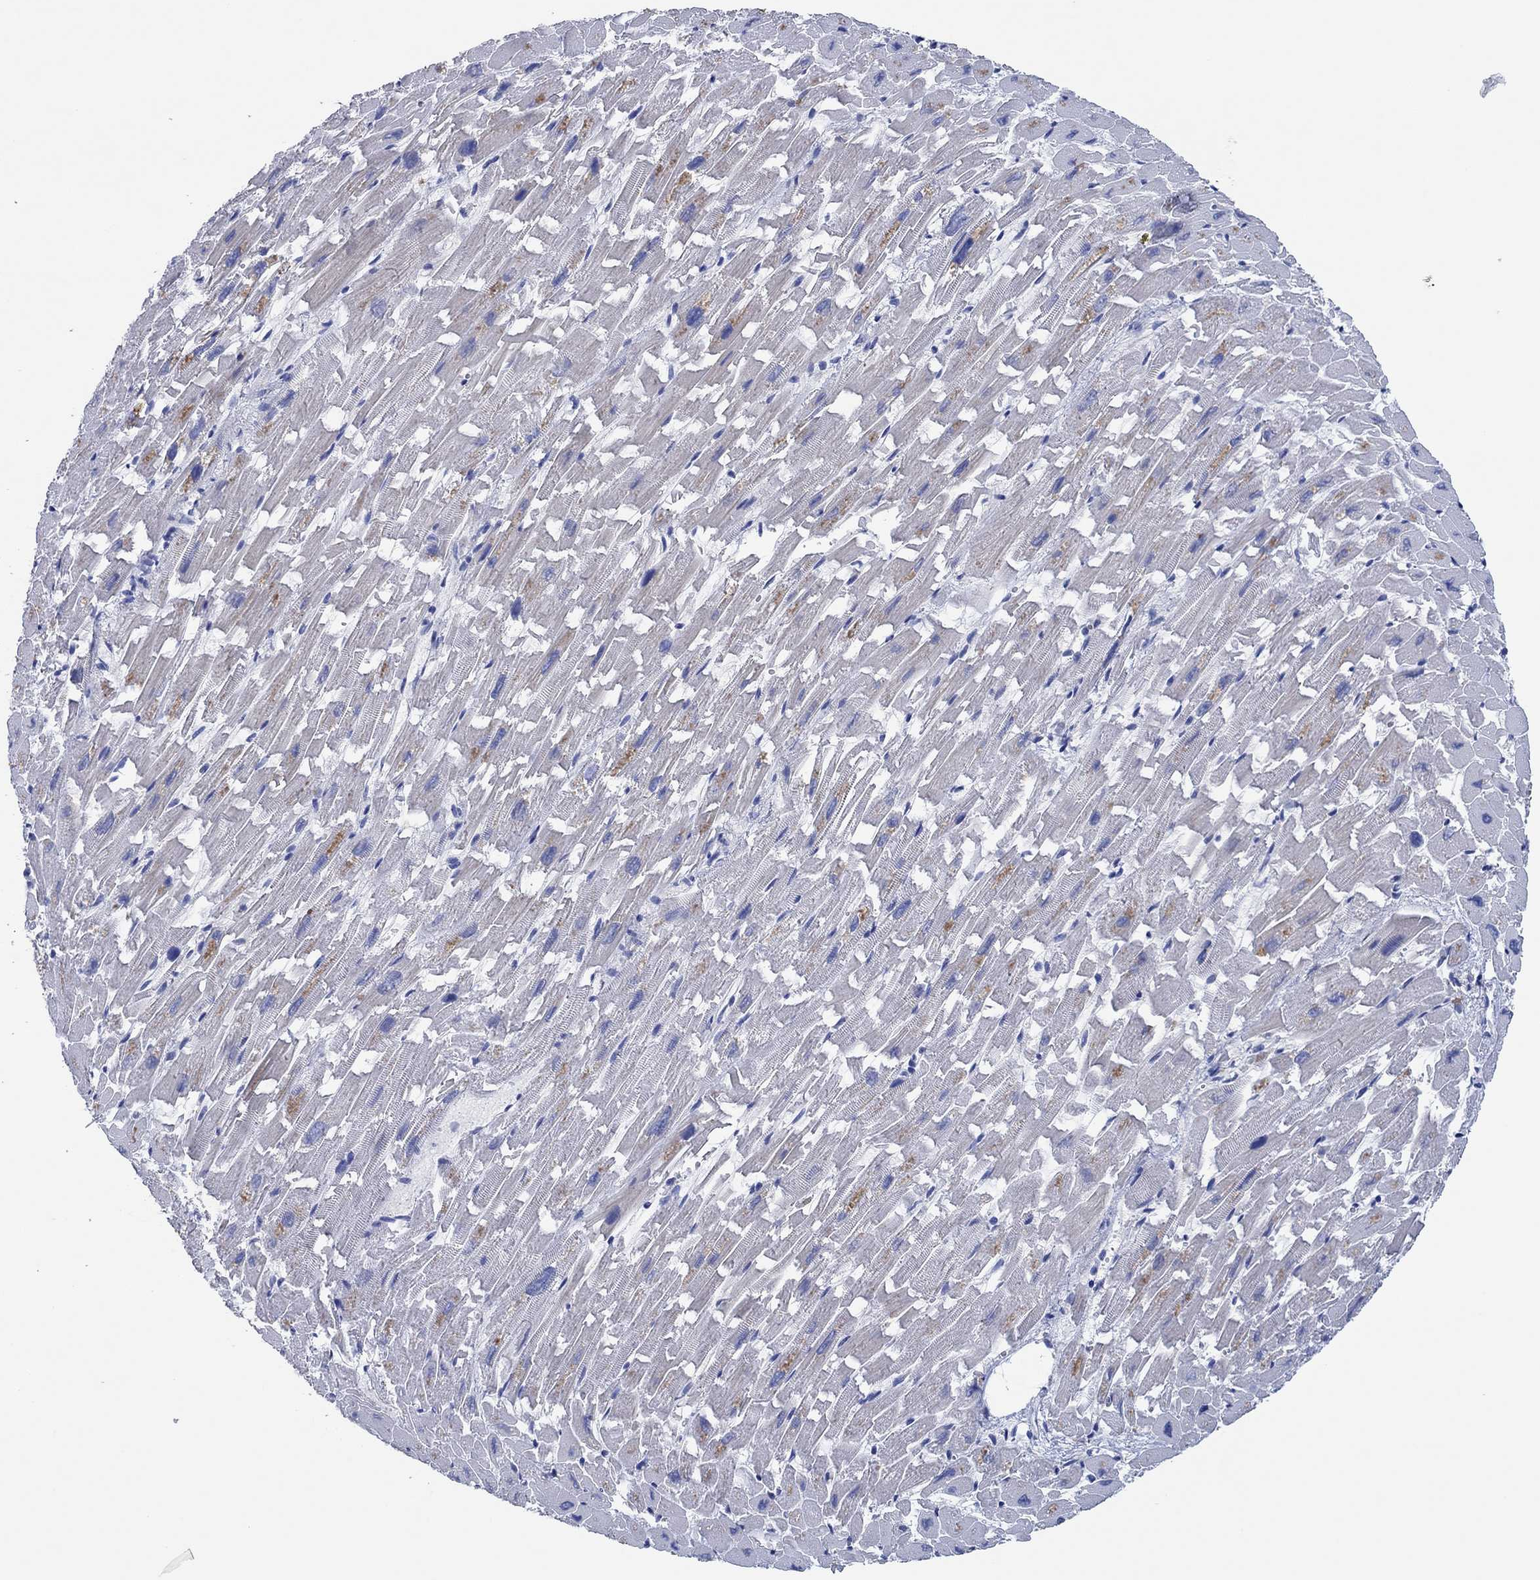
{"staining": {"intensity": "negative", "quantity": "none", "location": "none"}, "tissue": "heart muscle", "cell_type": "Cardiomyocytes", "image_type": "normal", "snomed": [{"axis": "morphology", "description": "Normal tissue, NOS"}, {"axis": "topography", "description": "Heart"}], "caption": "Histopathology image shows no protein expression in cardiomyocytes of benign heart muscle.", "gene": "PRRT3", "patient": {"sex": "female", "age": 64}}